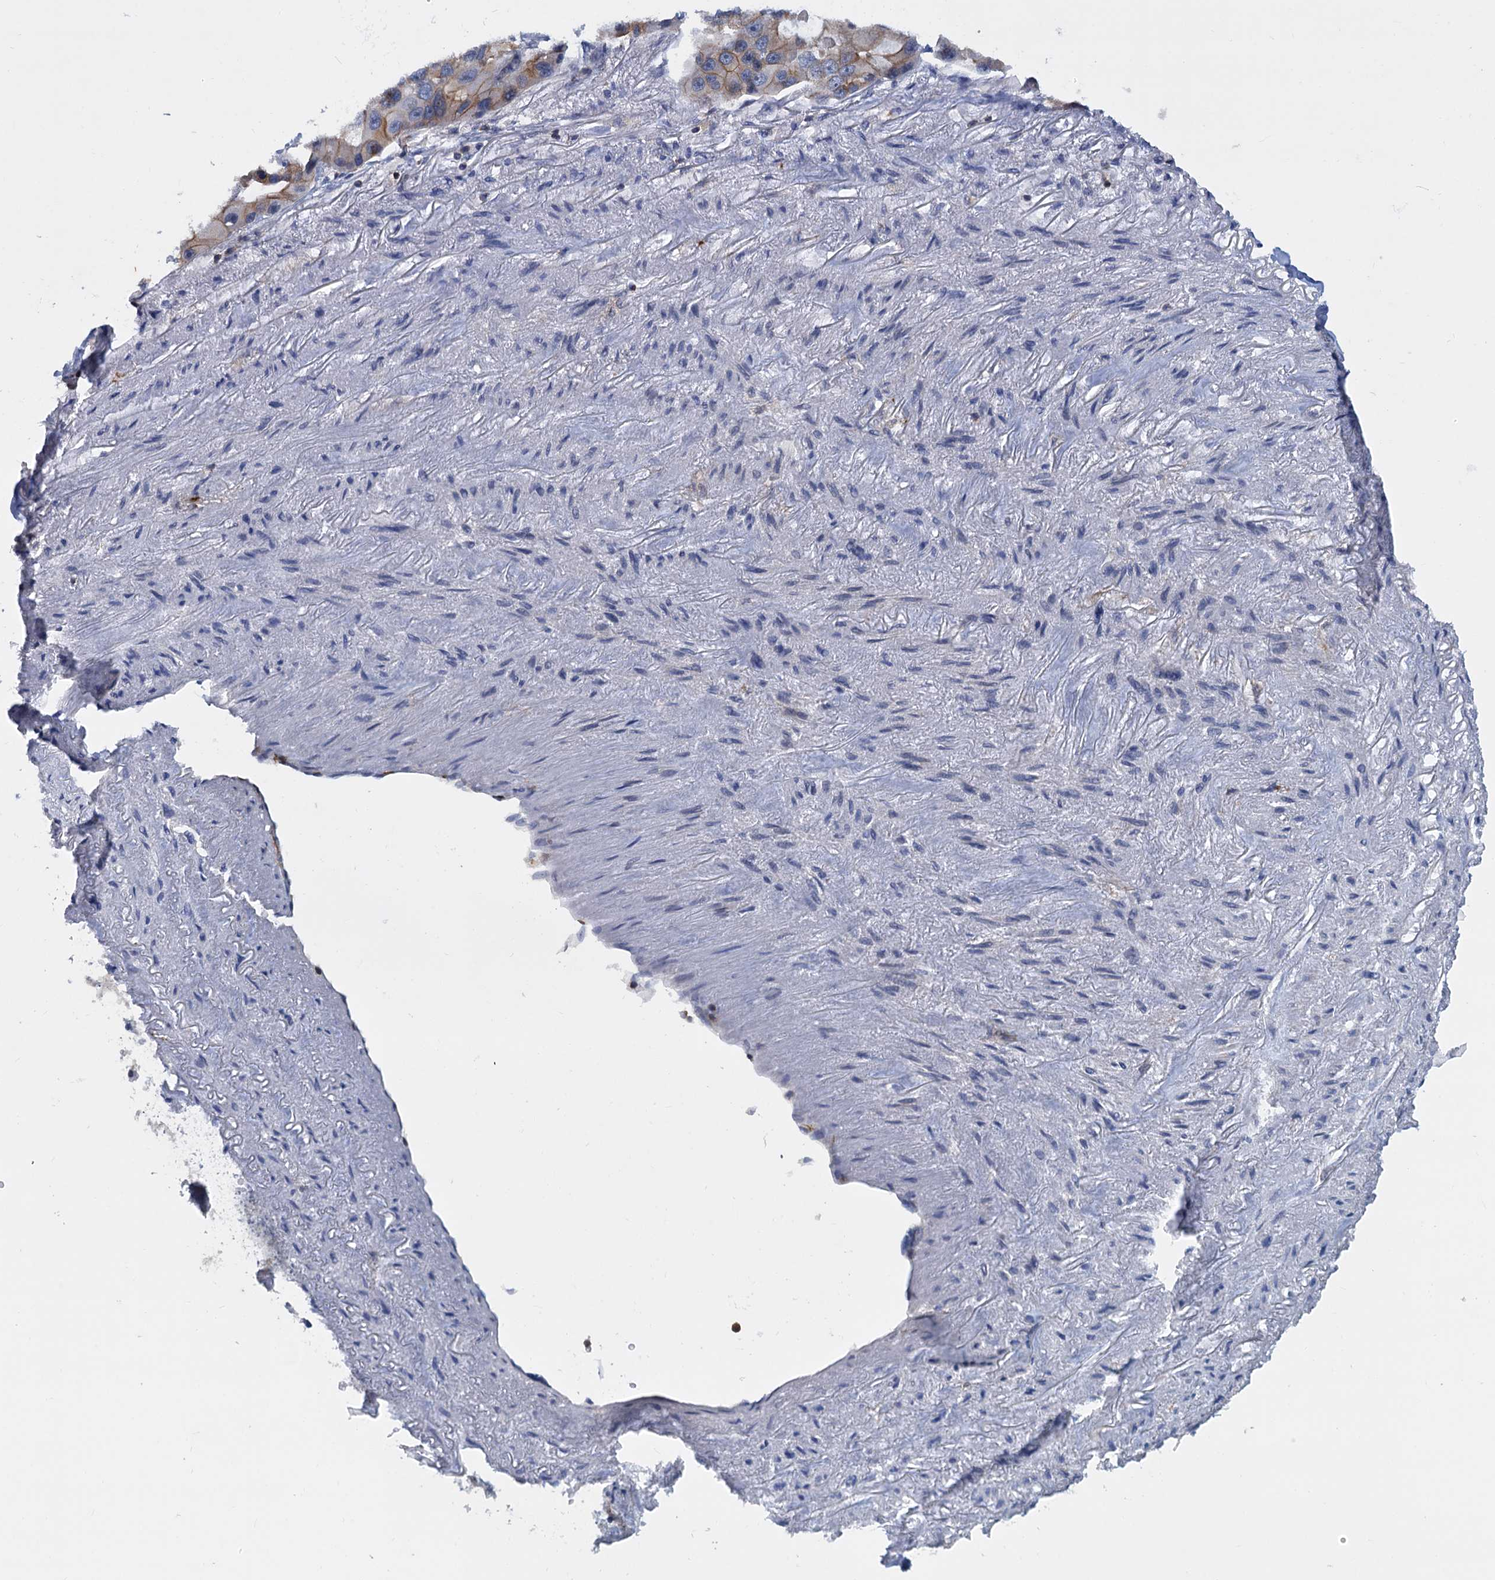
{"staining": {"intensity": "moderate", "quantity": "25%-75%", "location": "cytoplasmic/membranous"}, "tissue": "lung cancer", "cell_type": "Tumor cells", "image_type": "cancer", "snomed": [{"axis": "morphology", "description": "Adenocarcinoma, NOS"}, {"axis": "topography", "description": "Lung"}], "caption": "High-magnification brightfield microscopy of lung cancer (adenocarcinoma) stained with DAB (brown) and counterstained with hematoxylin (blue). tumor cells exhibit moderate cytoplasmic/membranous positivity is present in about25%-75% of cells.", "gene": "LRCH4", "patient": {"sex": "female", "age": 54}}